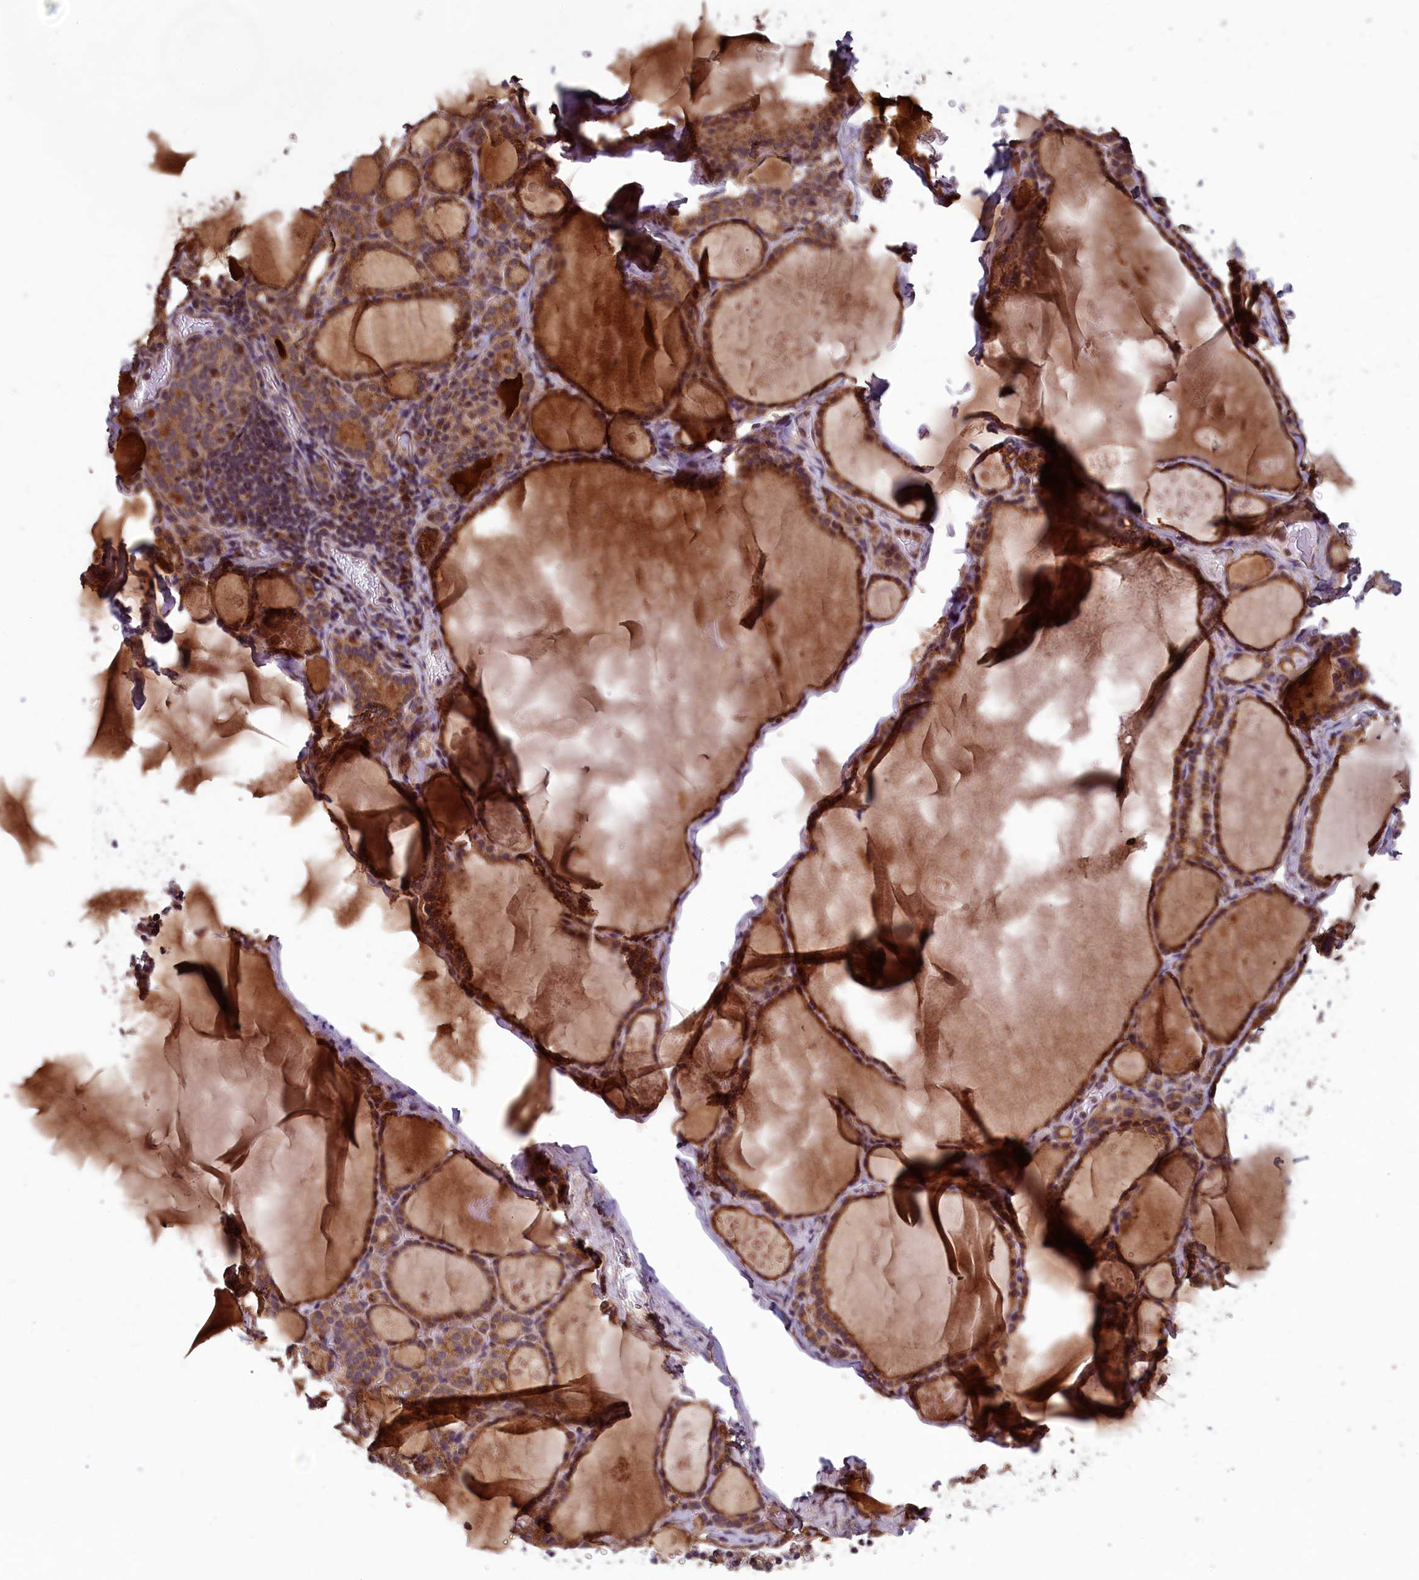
{"staining": {"intensity": "strong", "quantity": ">75%", "location": "cytoplasmic/membranous"}, "tissue": "thyroid gland", "cell_type": "Glandular cells", "image_type": "normal", "snomed": [{"axis": "morphology", "description": "Normal tissue, NOS"}, {"axis": "topography", "description": "Thyroid gland"}], "caption": "Protein expression analysis of normal thyroid gland exhibits strong cytoplasmic/membranous positivity in approximately >75% of glandular cells.", "gene": "CCDC15", "patient": {"sex": "male", "age": 56}}